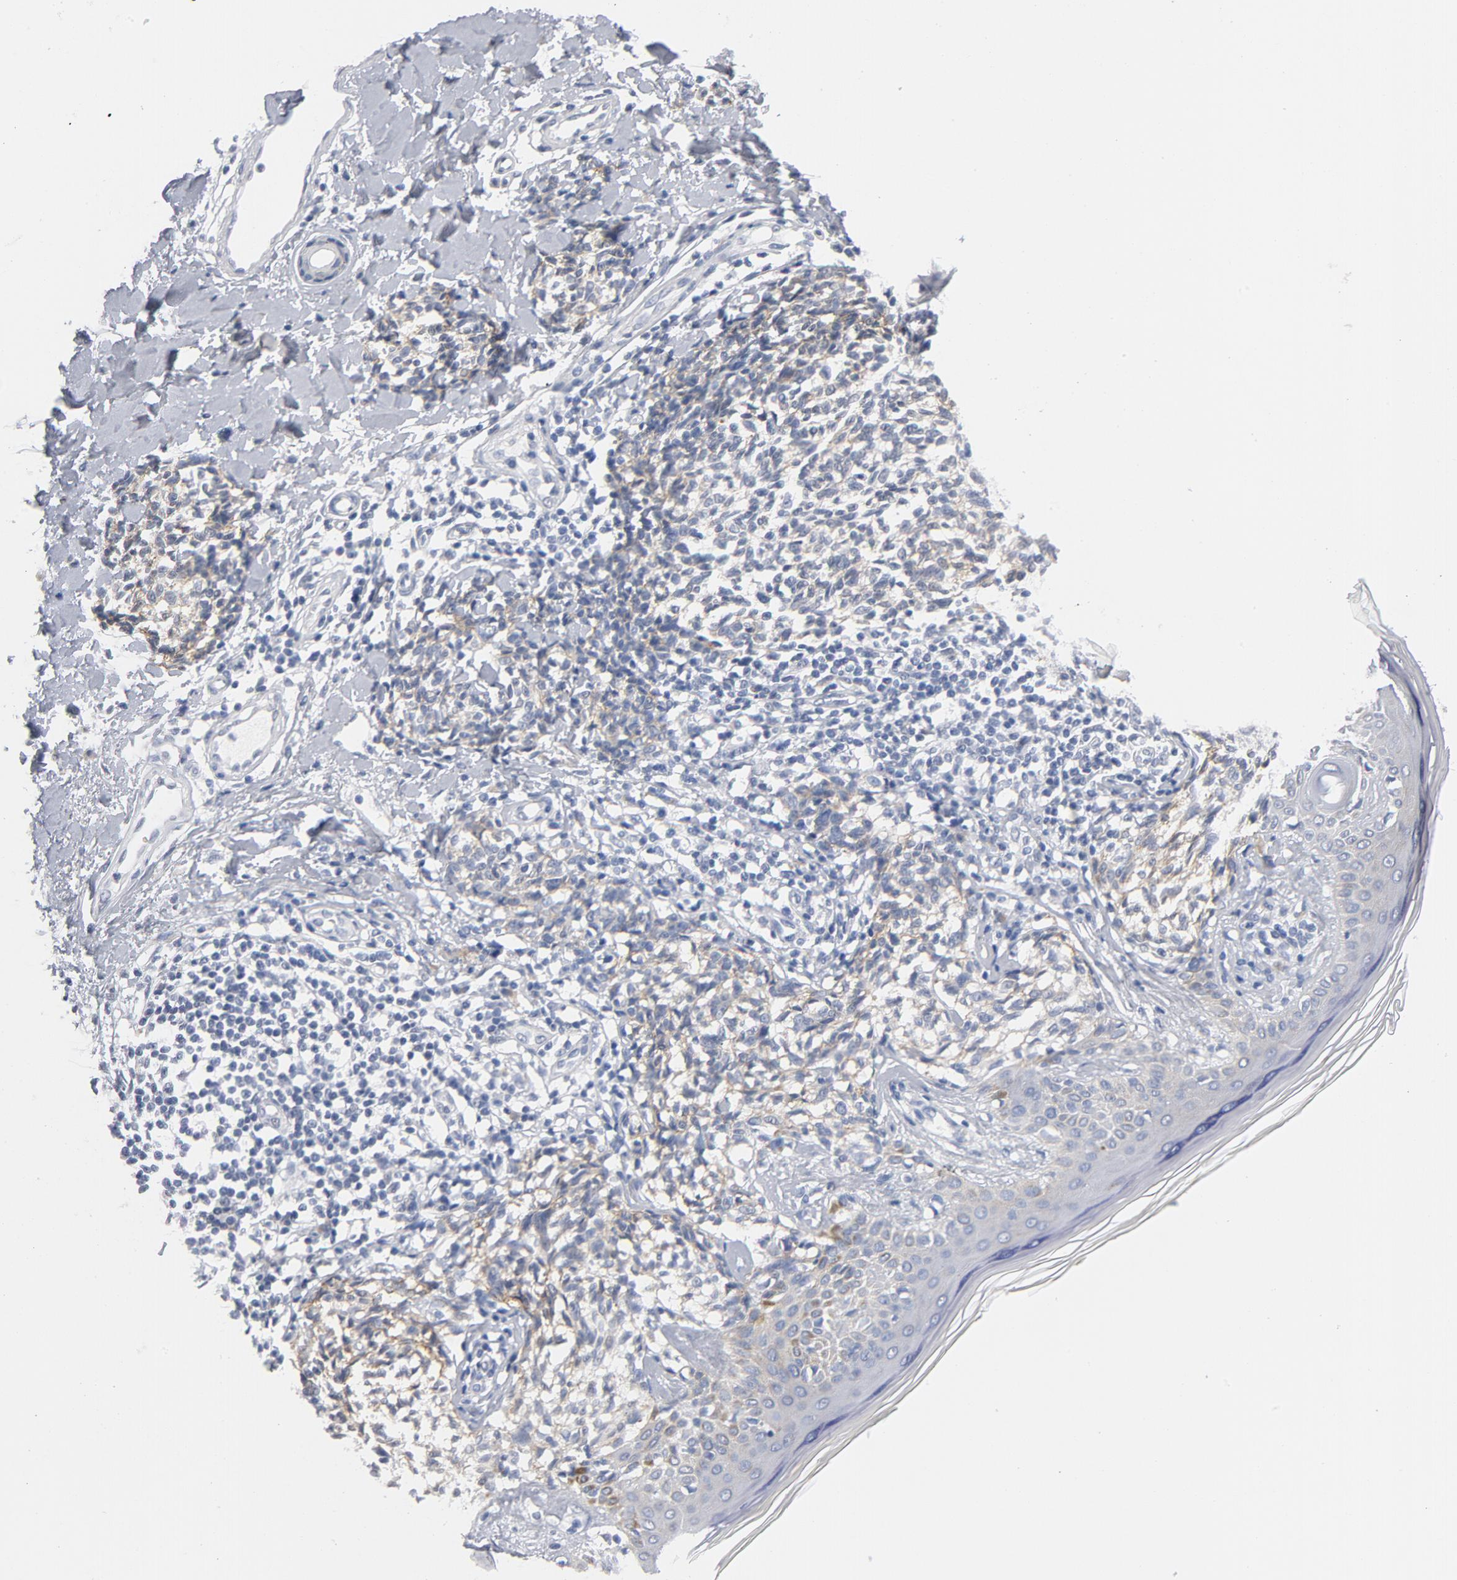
{"staining": {"intensity": "weak", "quantity": "<25%", "location": "cytoplasmic/membranous"}, "tissue": "melanoma", "cell_type": "Tumor cells", "image_type": "cancer", "snomed": [{"axis": "morphology", "description": "Malignant melanoma, NOS"}, {"axis": "topography", "description": "Skin"}], "caption": "Human malignant melanoma stained for a protein using immunohistochemistry (IHC) demonstrates no staining in tumor cells.", "gene": "BAP1", "patient": {"sex": "male", "age": 67}}